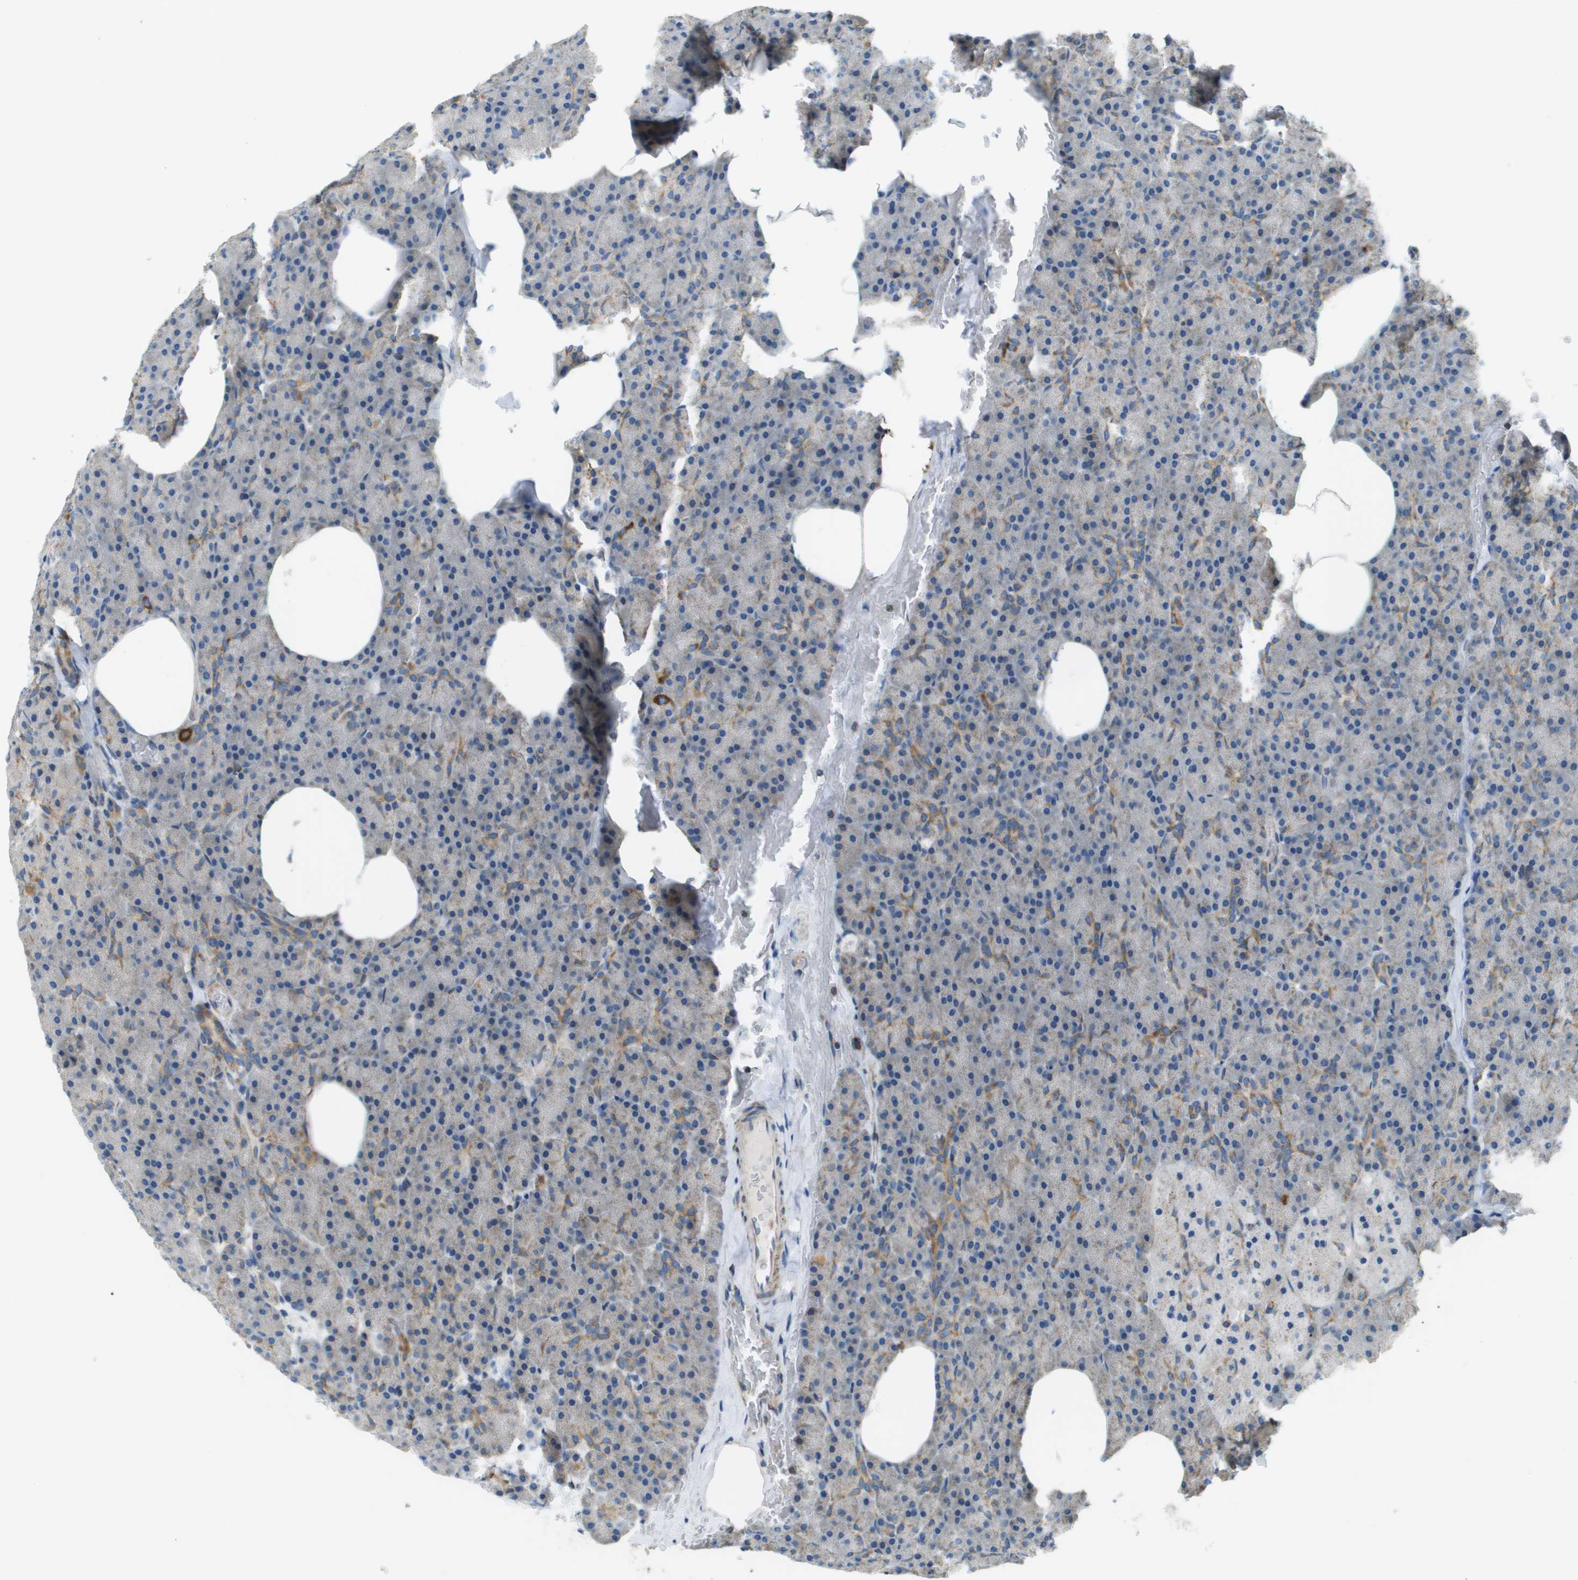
{"staining": {"intensity": "moderate", "quantity": "25%-75%", "location": "cytoplasmic/membranous"}, "tissue": "pancreas", "cell_type": "Exocrine glandular cells", "image_type": "normal", "snomed": [{"axis": "morphology", "description": "Normal tissue, NOS"}, {"axis": "topography", "description": "Pancreas"}], "caption": "IHC (DAB (3,3'-diaminobenzidine)) staining of benign human pancreas exhibits moderate cytoplasmic/membranous protein staining in approximately 25%-75% of exocrine glandular cells.", "gene": "TAOK3", "patient": {"sex": "female", "age": 35}}